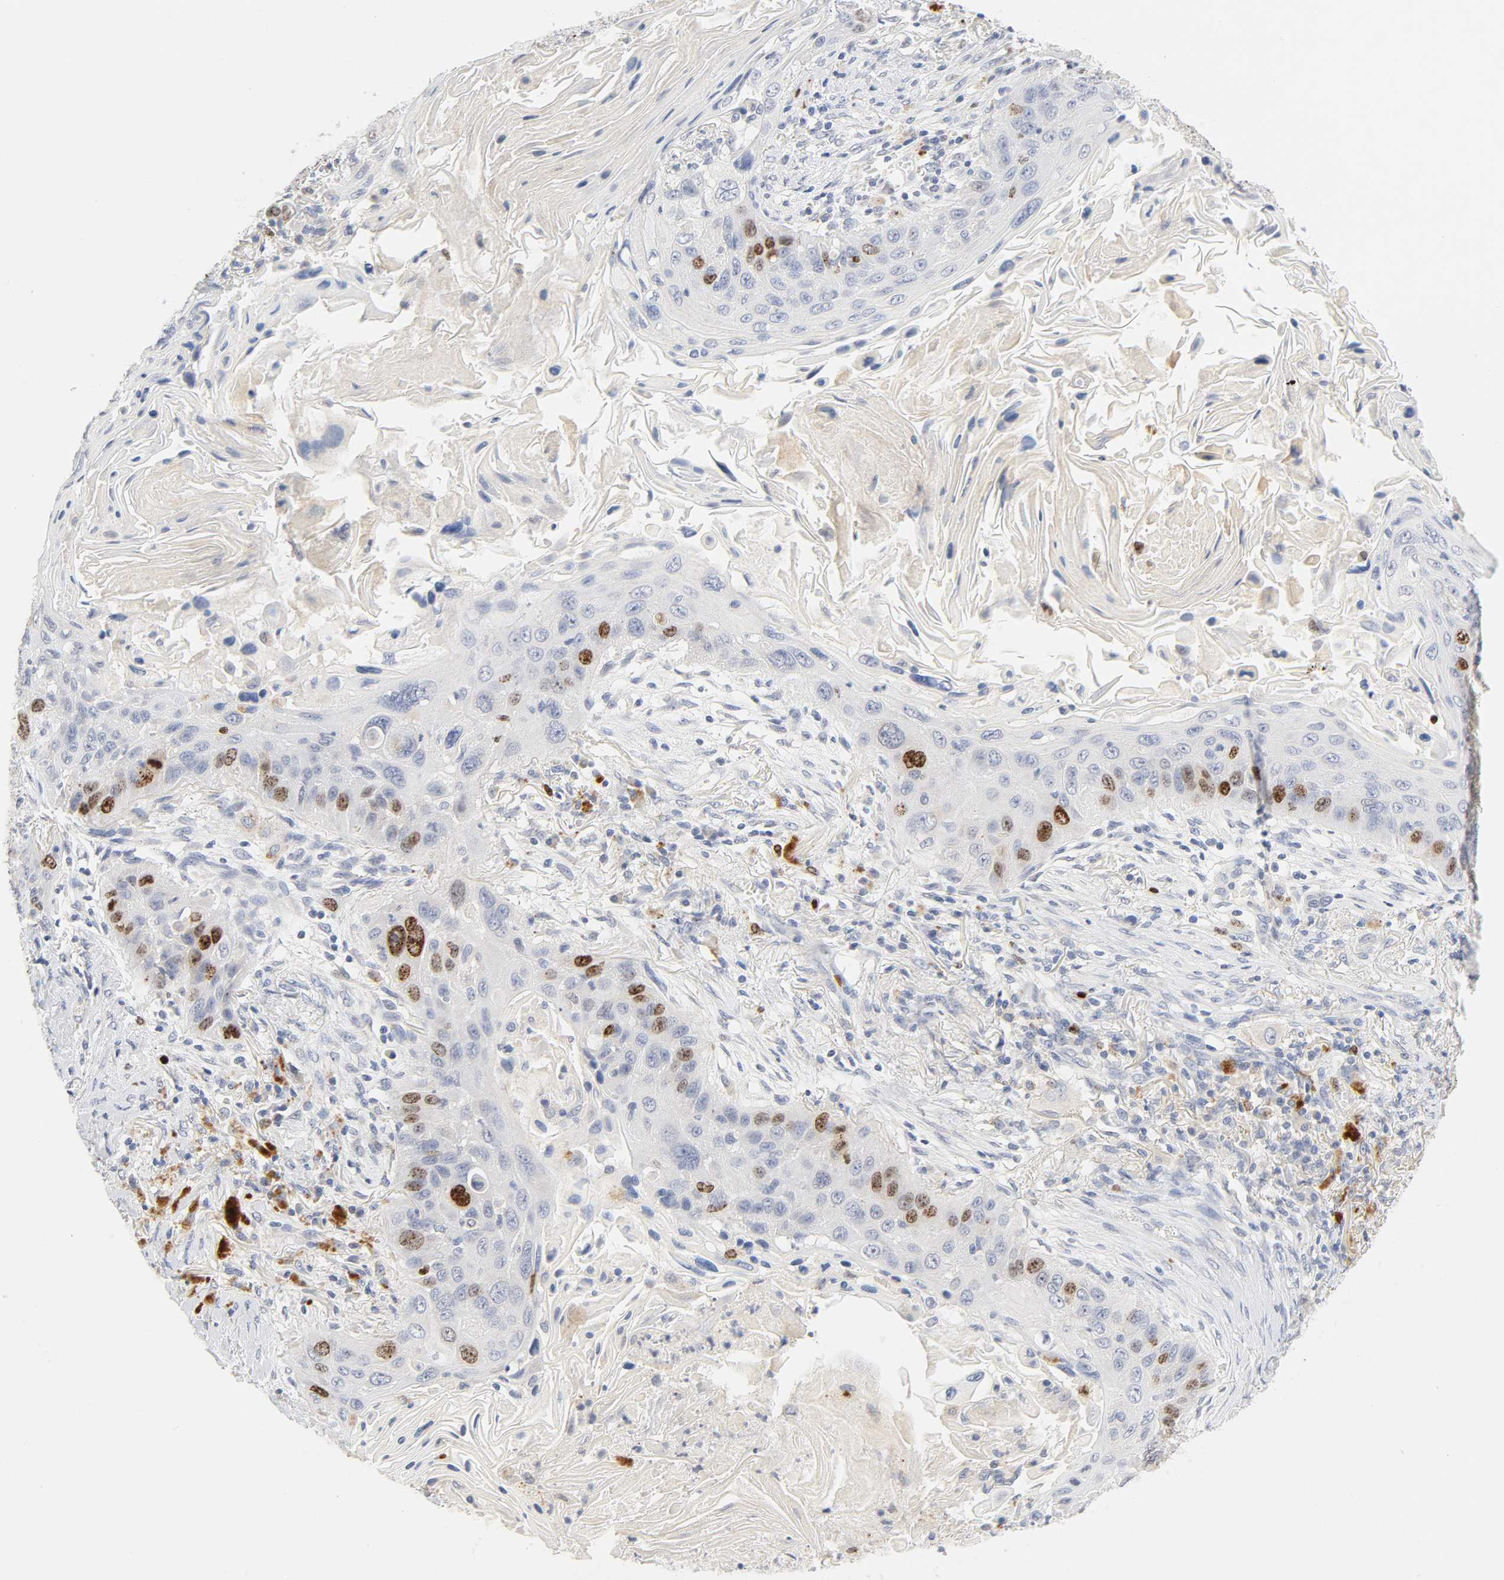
{"staining": {"intensity": "moderate", "quantity": "<25%", "location": "nuclear"}, "tissue": "lung cancer", "cell_type": "Tumor cells", "image_type": "cancer", "snomed": [{"axis": "morphology", "description": "Squamous cell carcinoma, NOS"}, {"axis": "topography", "description": "Lung"}], "caption": "Lung squamous cell carcinoma stained for a protein reveals moderate nuclear positivity in tumor cells.", "gene": "BIRC5", "patient": {"sex": "female", "age": 67}}